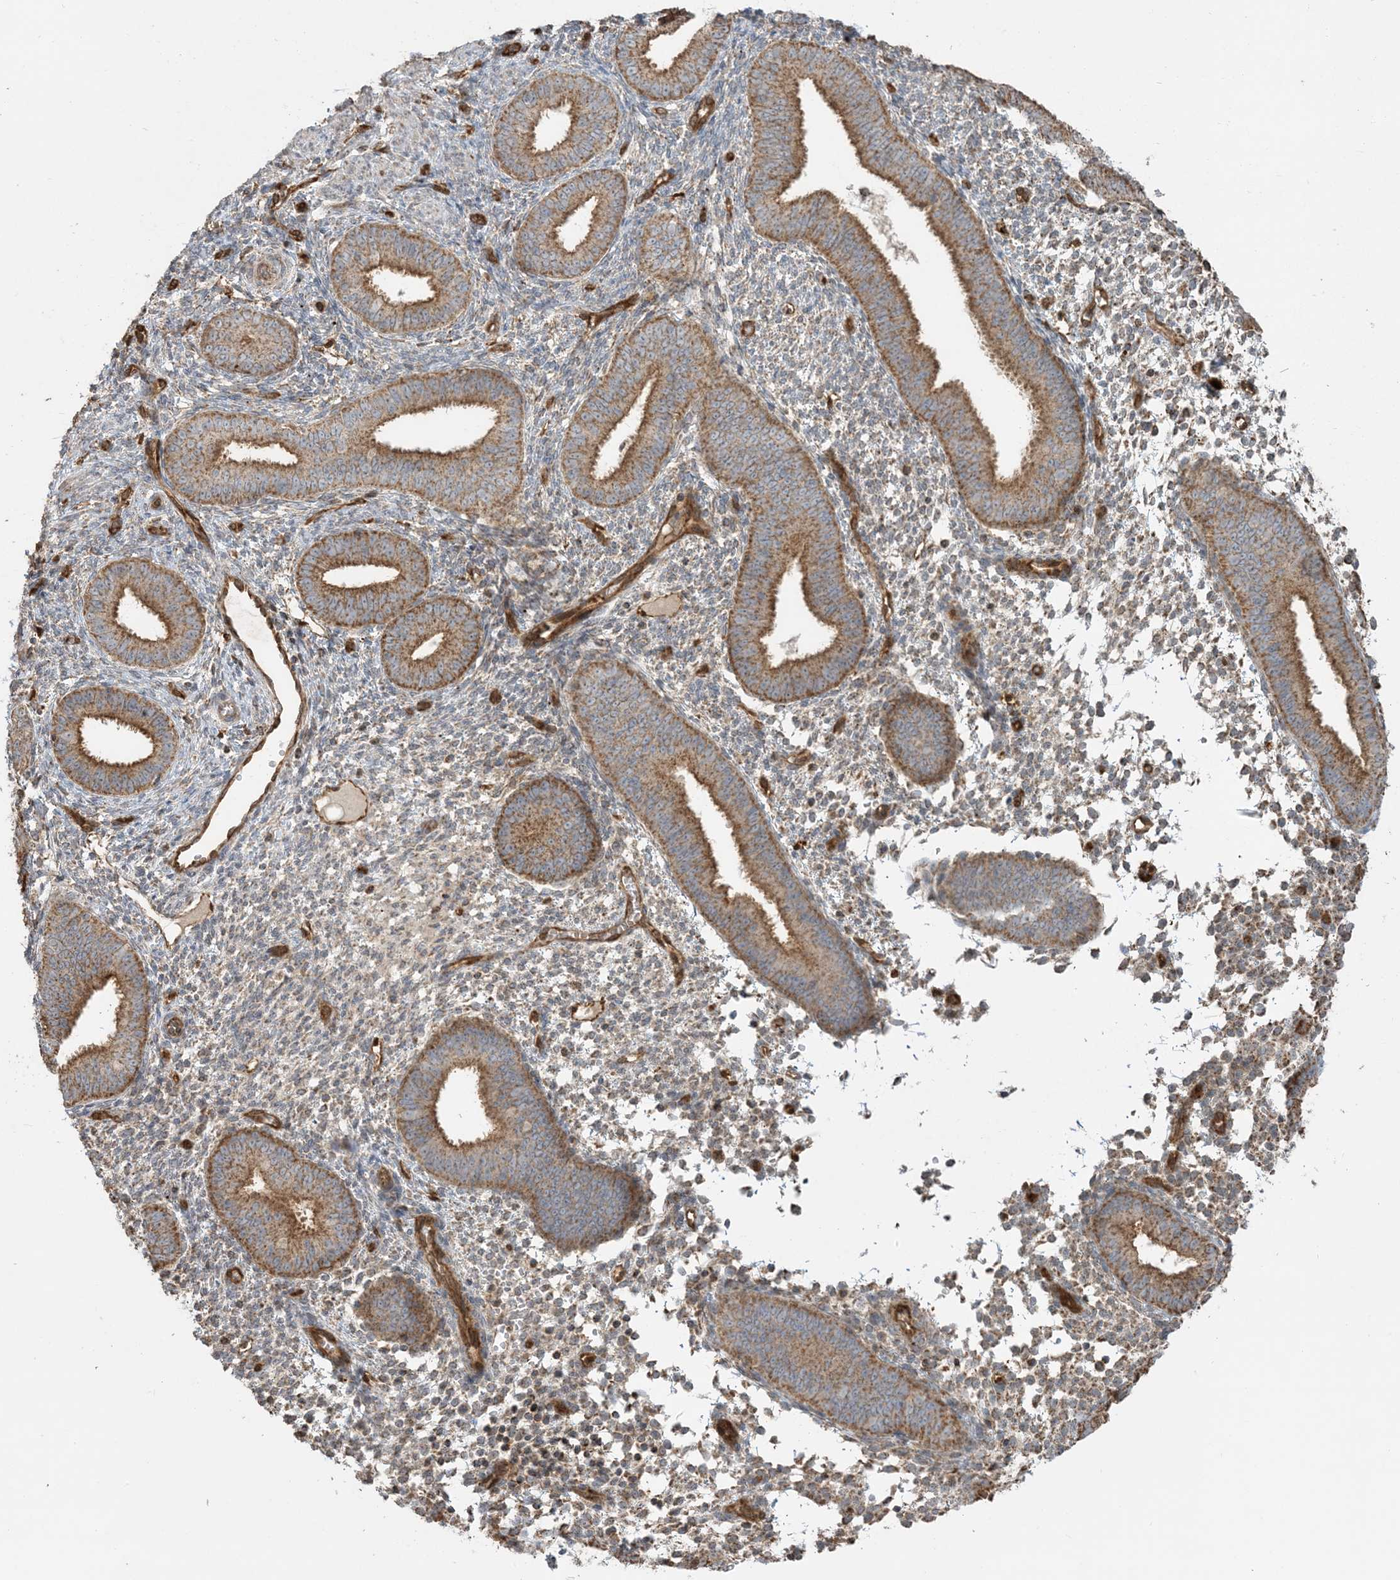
{"staining": {"intensity": "weak", "quantity": "<25%", "location": "cytoplasmic/membranous"}, "tissue": "endometrium", "cell_type": "Cells in endometrial stroma", "image_type": "normal", "snomed": [{"axis": "morphology", "description": "Normal tissue, NOS"}, {"axis": "topography", "description": "Uterus"}, {"axis": "topography", "description": "Endometrium"}], "caption": "The photomicrograph reveals no significant staining in cells in endometrial stroma of endometrium. Nuclei are stained in blue.", "gene": "PPM1F", "patient": {"sex": "female", "age": 48}}